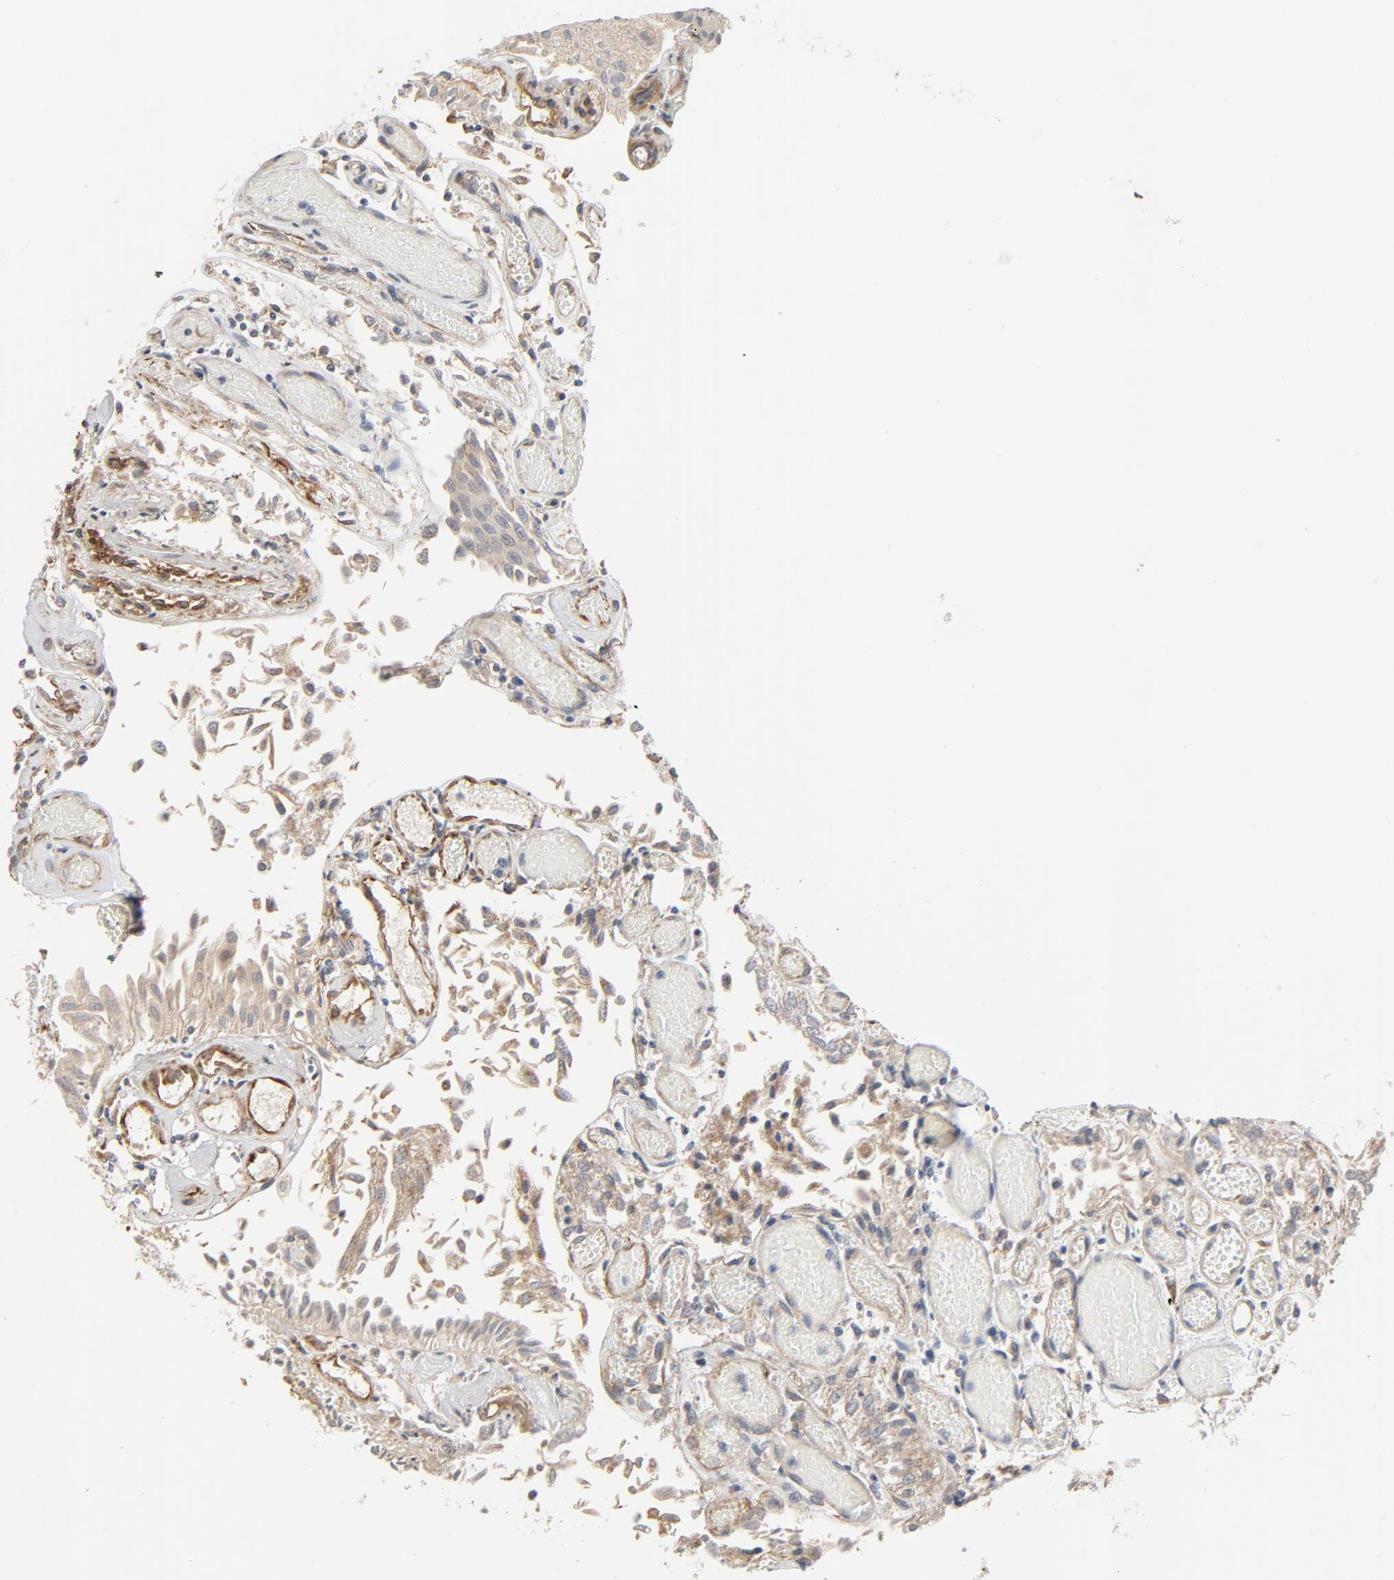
{"staining": {"intensity": "moderate", "quantity": ">75%", "location": "cytoplasmic/membranous"}, "tissue": "urothelial cancer", "cell_type": "Tumor cells", "image_type": "cancer", "snomed": [{"axis": "morphology", "description": "Urothelial carcinoma, Low grade"}, {"axis": "topography", "description": "Urinary bladder"}], "caption": "This histopathology image demonstrates urothelial carcinoma (low-grade) stained with immunohistochemistry to label a protein in brown. The cytoplasmic/membranous of tumor cells show moderate positivity for the protein. Nuclei are counter-stained blue.", "gene": "TRIOBP", "patient": {"sex": "male", "age": 86}}